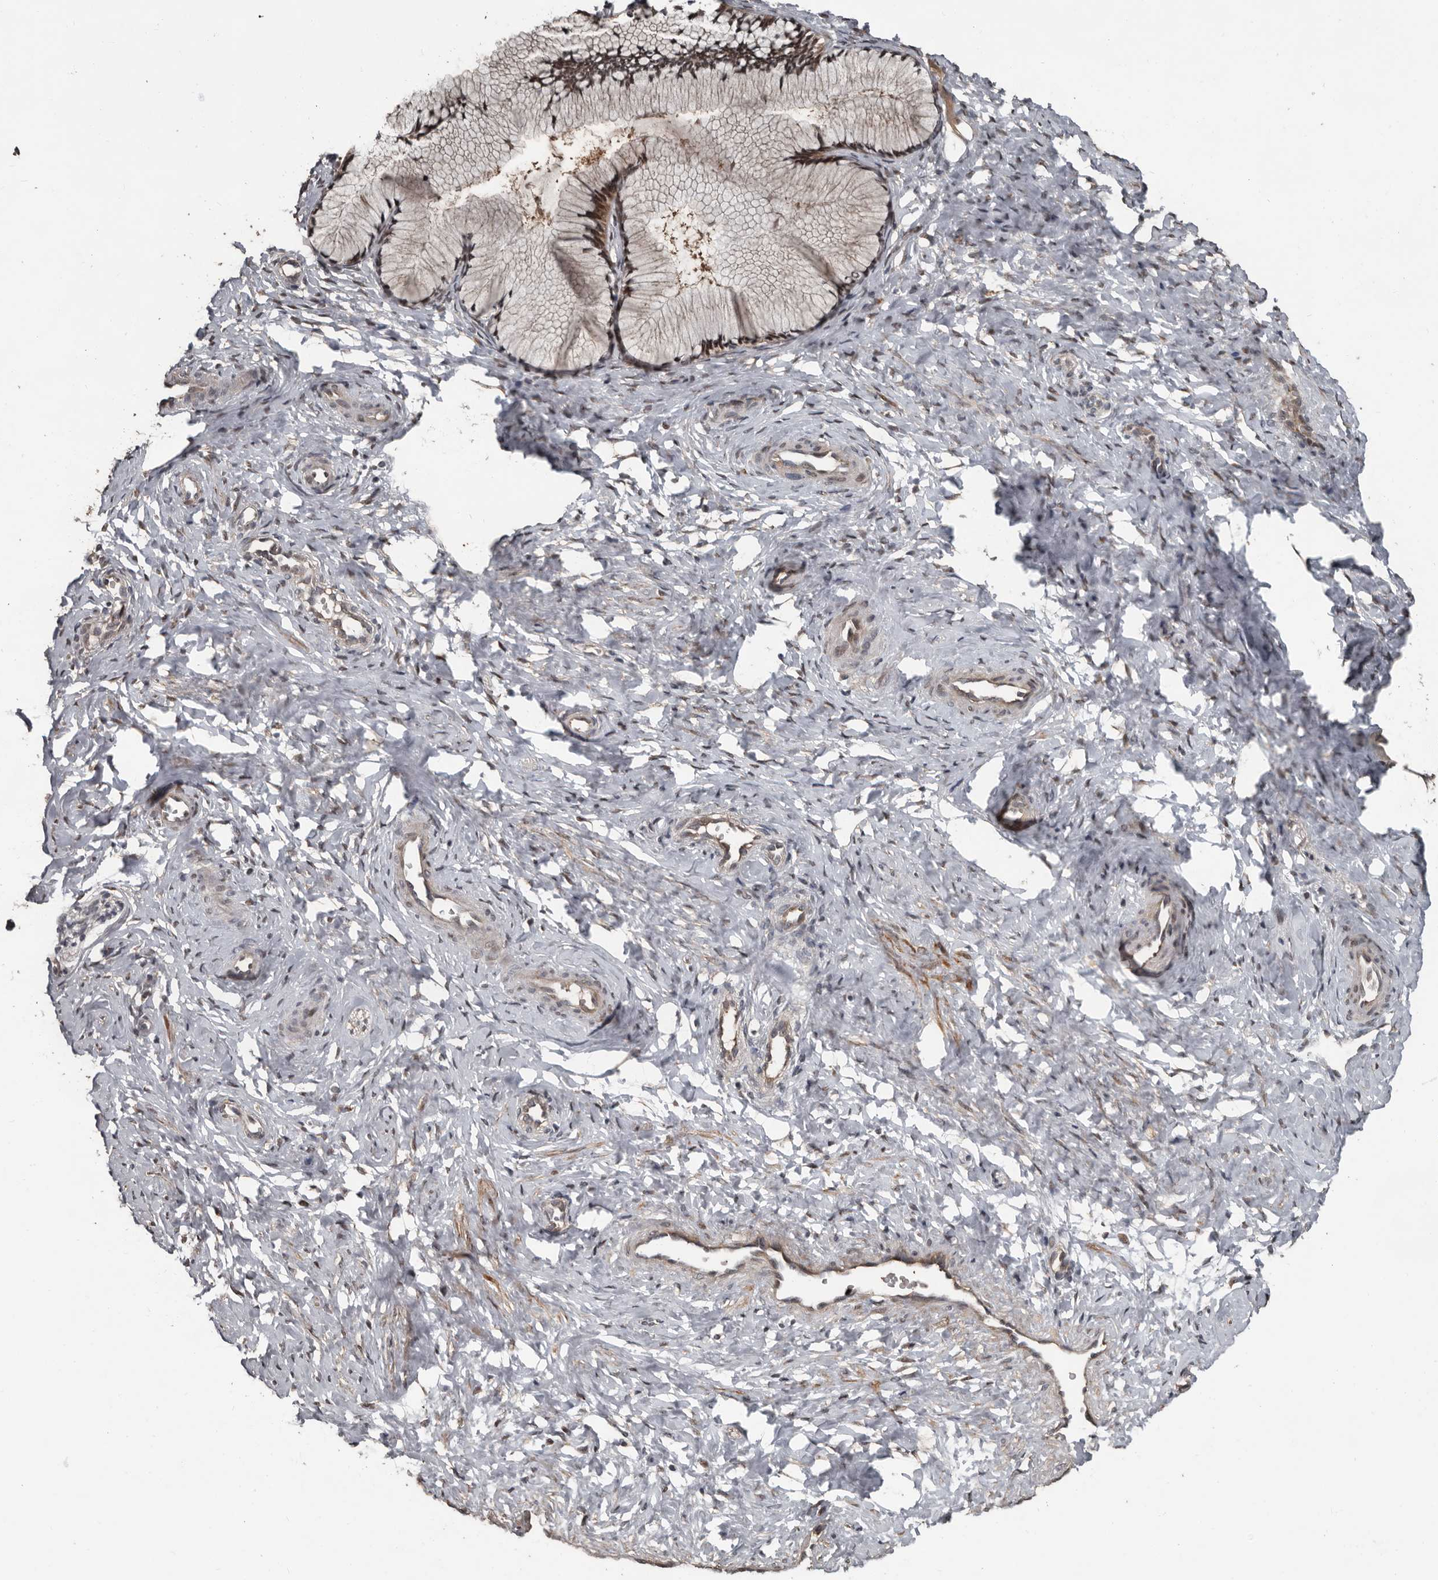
{"staining": {"intensity": "weak", "quantity": ">75%", "location": "cytoplasmic/membranous,nuclear"}, "tissue": "cervix", "cell_type": "Glandular cells", "image_type": "normal", "snomed": [{"axis": "morphology", "description": "Normal tissue, NOS"}, {"axis": "topography", "description": "Cervix"}], "caption": "Cervix stained with DAB immunohistochemistry exhibits low levels of weak cytoplasmic/membranous,nuclear expression in approximately >75% of glandular cells.", "gene": "FSBP", "patient": {"sex": "female", "age": 27}}